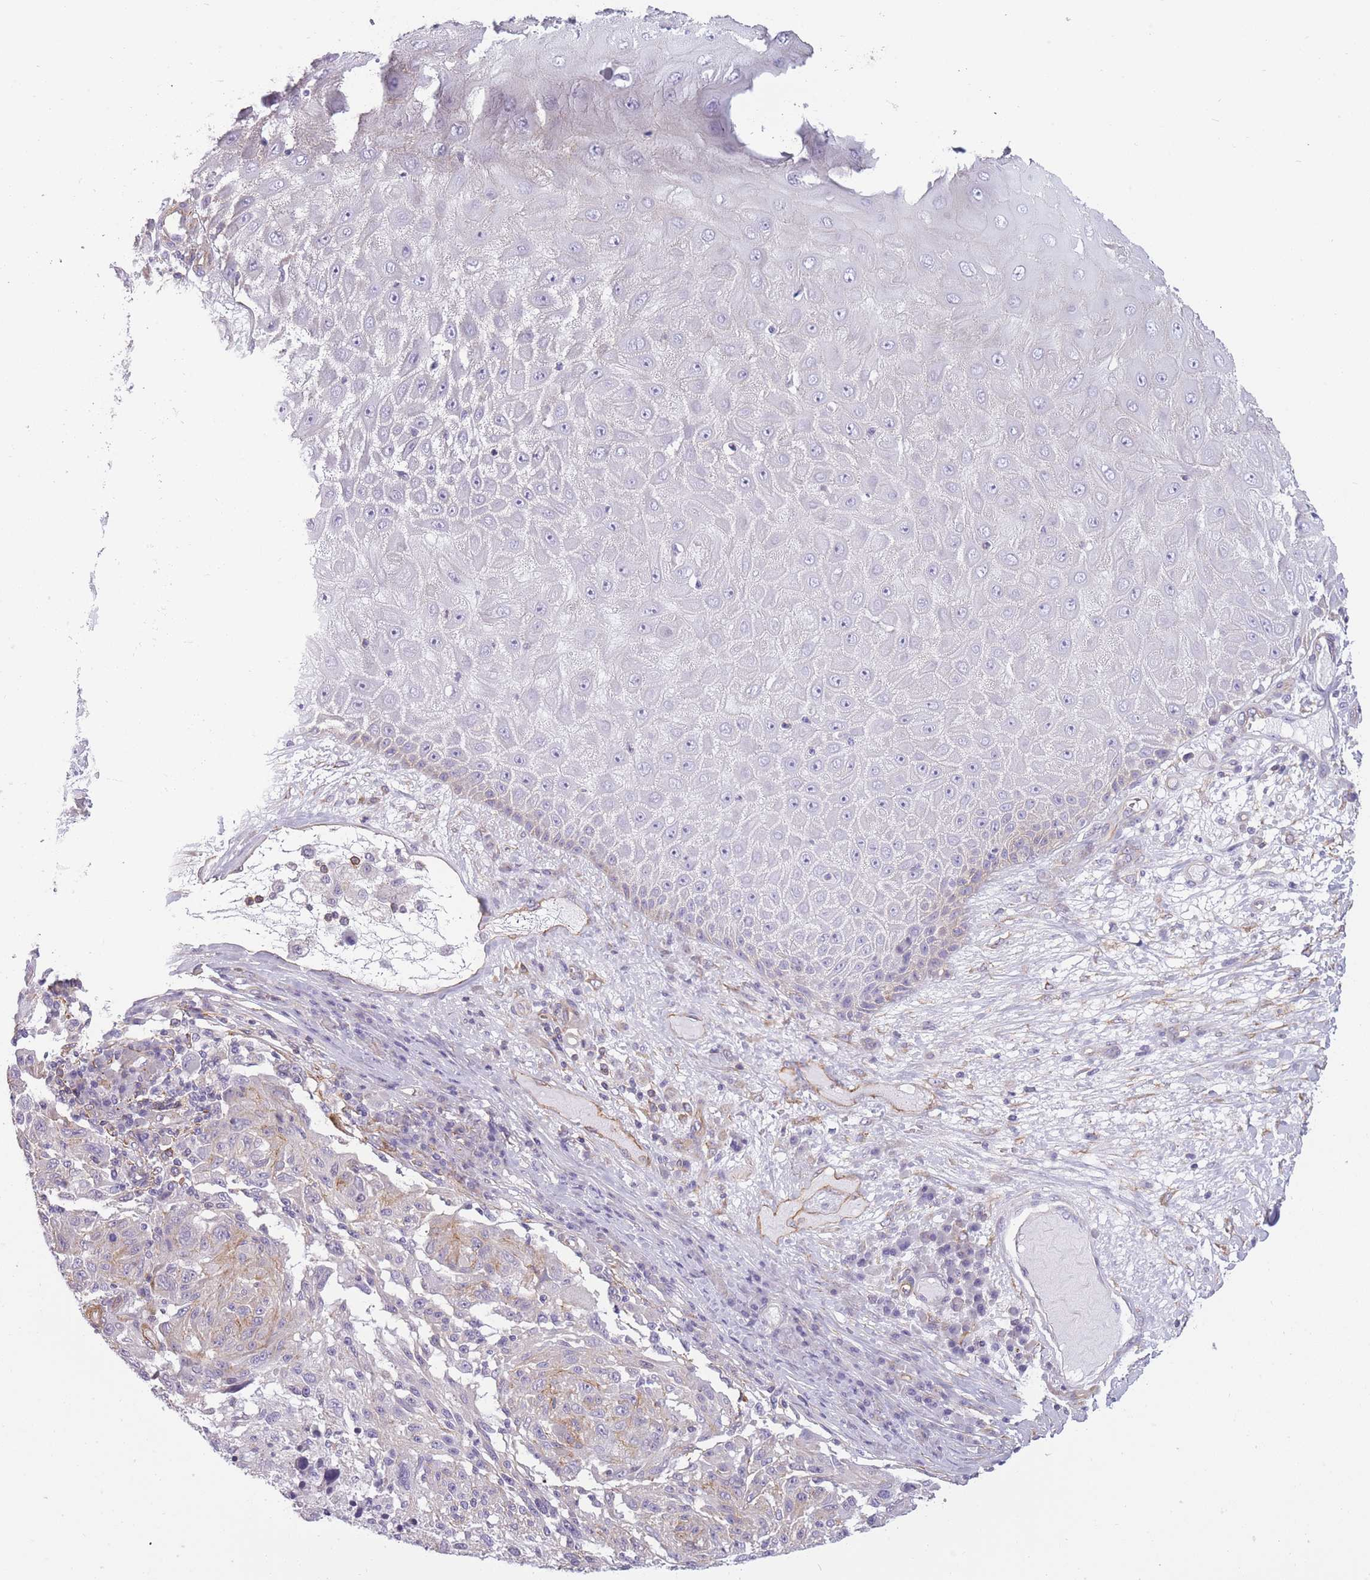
{"staining": {"intensity": "weak", "quantity": "<25%", "location": "cytoplasmic/membranous"}, "tissue": "melanoma", "cell_type": "Tumor cells", "image_type": "cancer", "snomed": [{"axis": "morphology", "description": "Malignant melanoma, NOS"}, {"axis": "topography", "description": "Skin"}], "caption": "Tumor cells show no significant staining in melanoma.", "gene": "ADD1", "patient": {"sex": "male", "age": 53}}